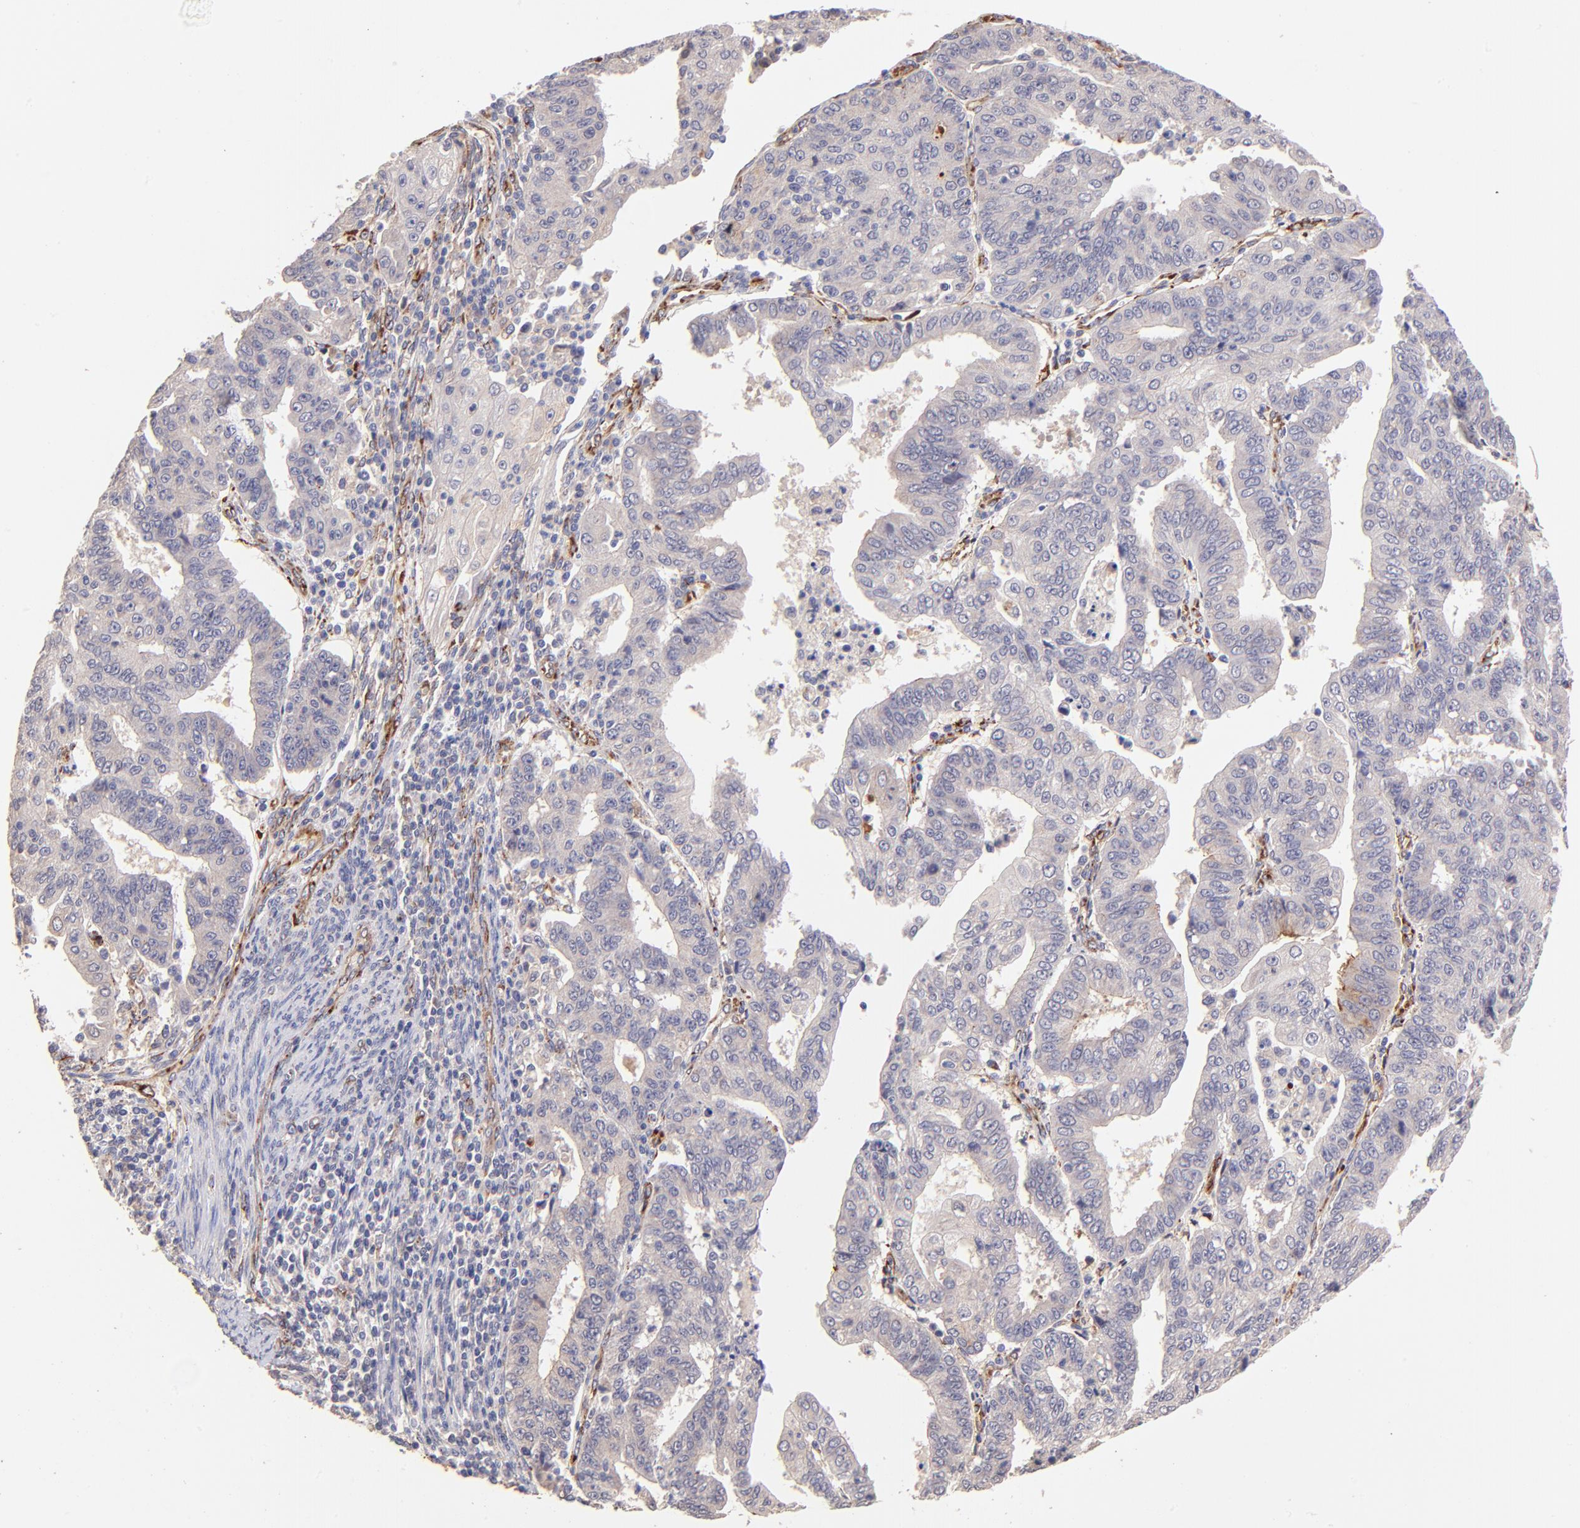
{"staining": {"intensity": "negative", "quantity": "none", "location": "none"}, "tissue": "endometrial cancer", "cell_type": "Tumor cells", "image_type": "cancer", "snomed": [{"axis": "morphology", "description": "Adenocarcinoma, NOS"}, {"axis": "topography", "description": "Endometrium"}], "caption": "A micrograph of human endometrial cancer (adenocarcinoma) is negative for staining in tumor cells.", "gene": "SPARC", "patient": {"sex": "female", "age": 56}}